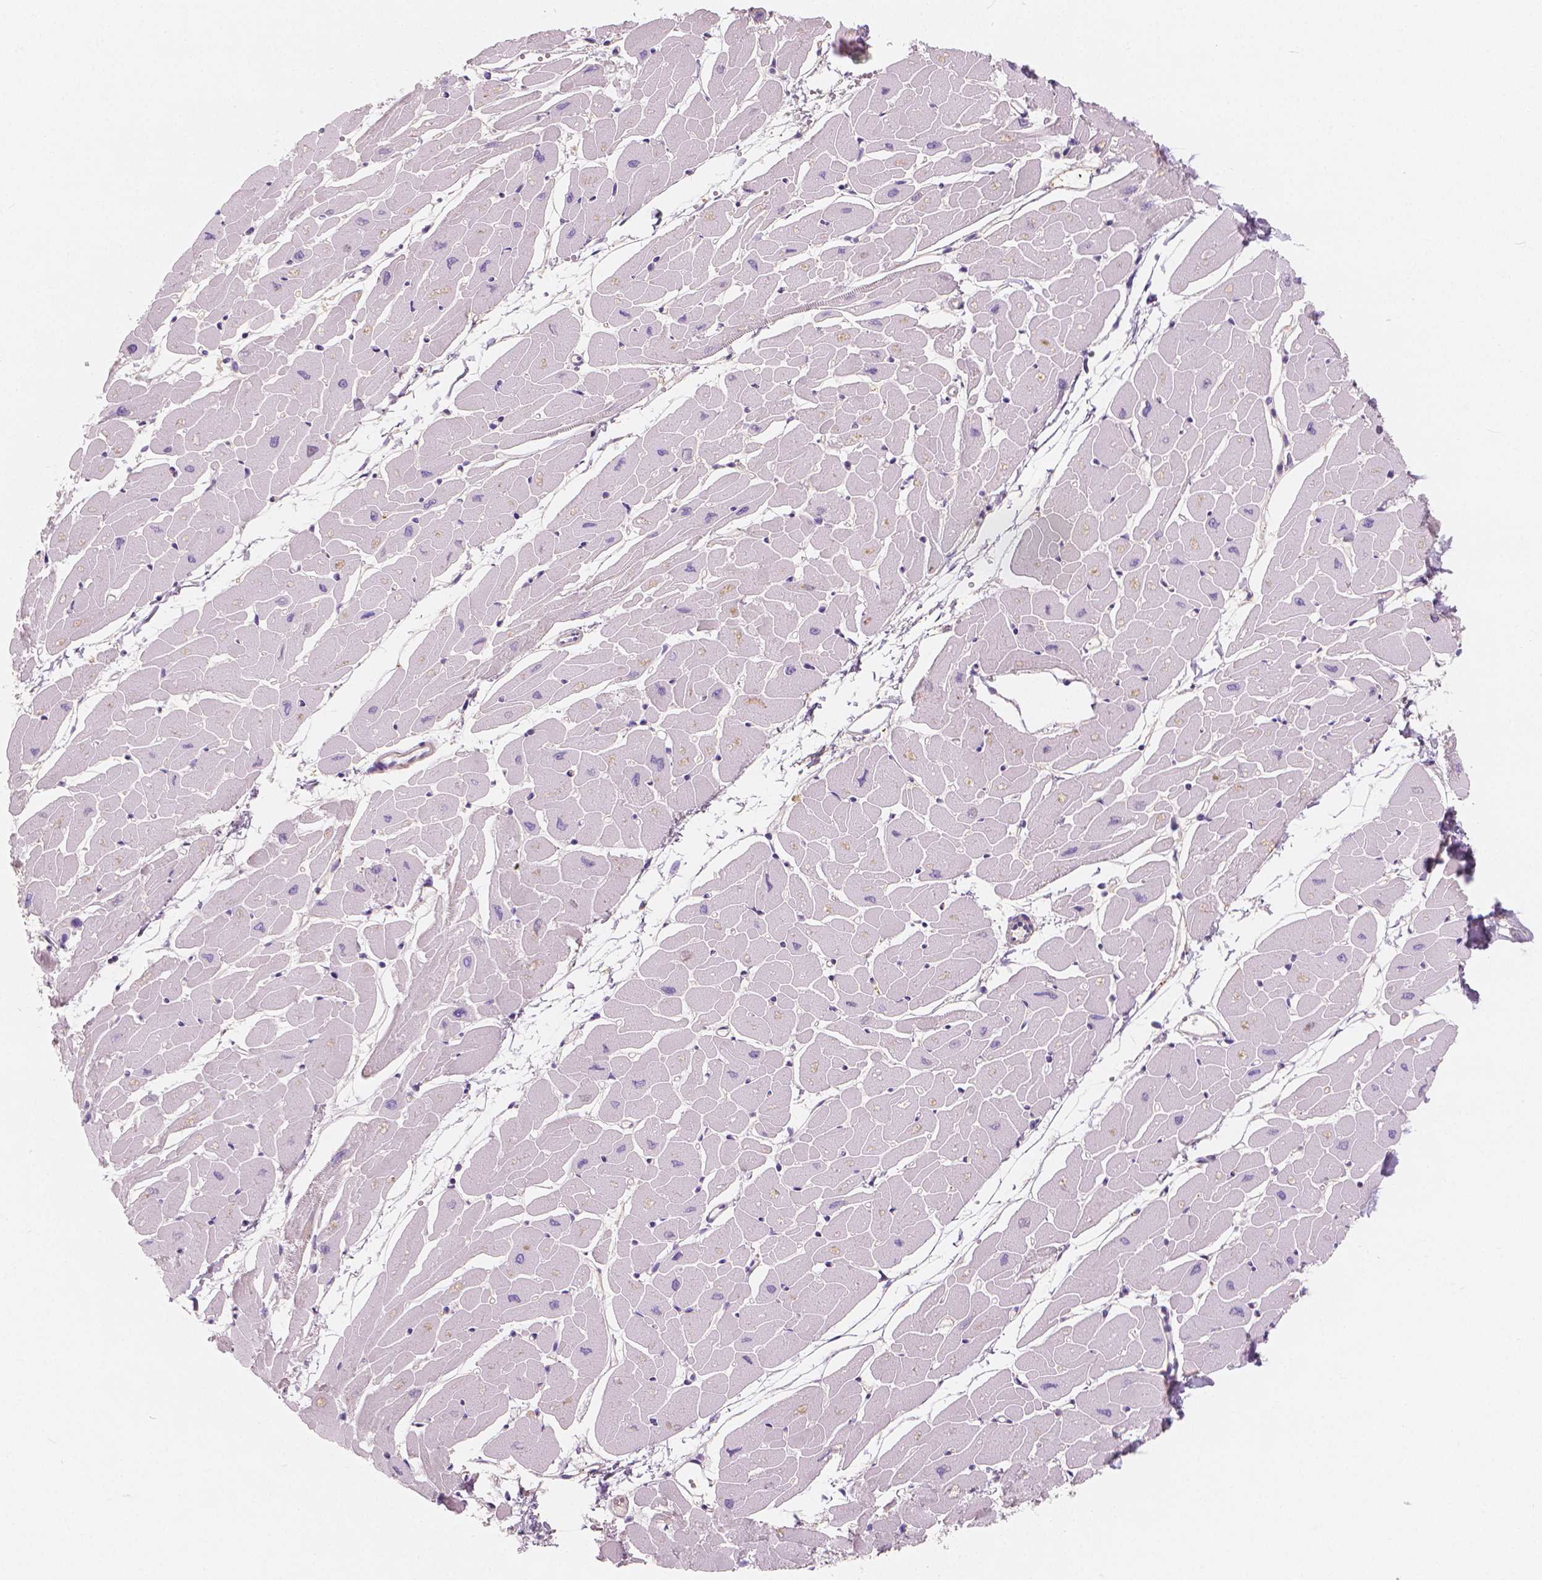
{"staining": {"intensity": "weak", "quantity": "<25%", "location": "cytoplasmic/membranous"}, "tissue": "heart muscle", "cell_type": "Cardiomyocytes", "image_type": "normal", "snomed": [{"axis": "morphology", "description": "Normal tissue, NOS"}, {"axis": "topography", "description": "Heart"}], "caption": "The image shows no significant staining in cardiomyocytes of heart muscle.", "gene": "APOA4", "patient": {"sex": "male", "age": 57}}